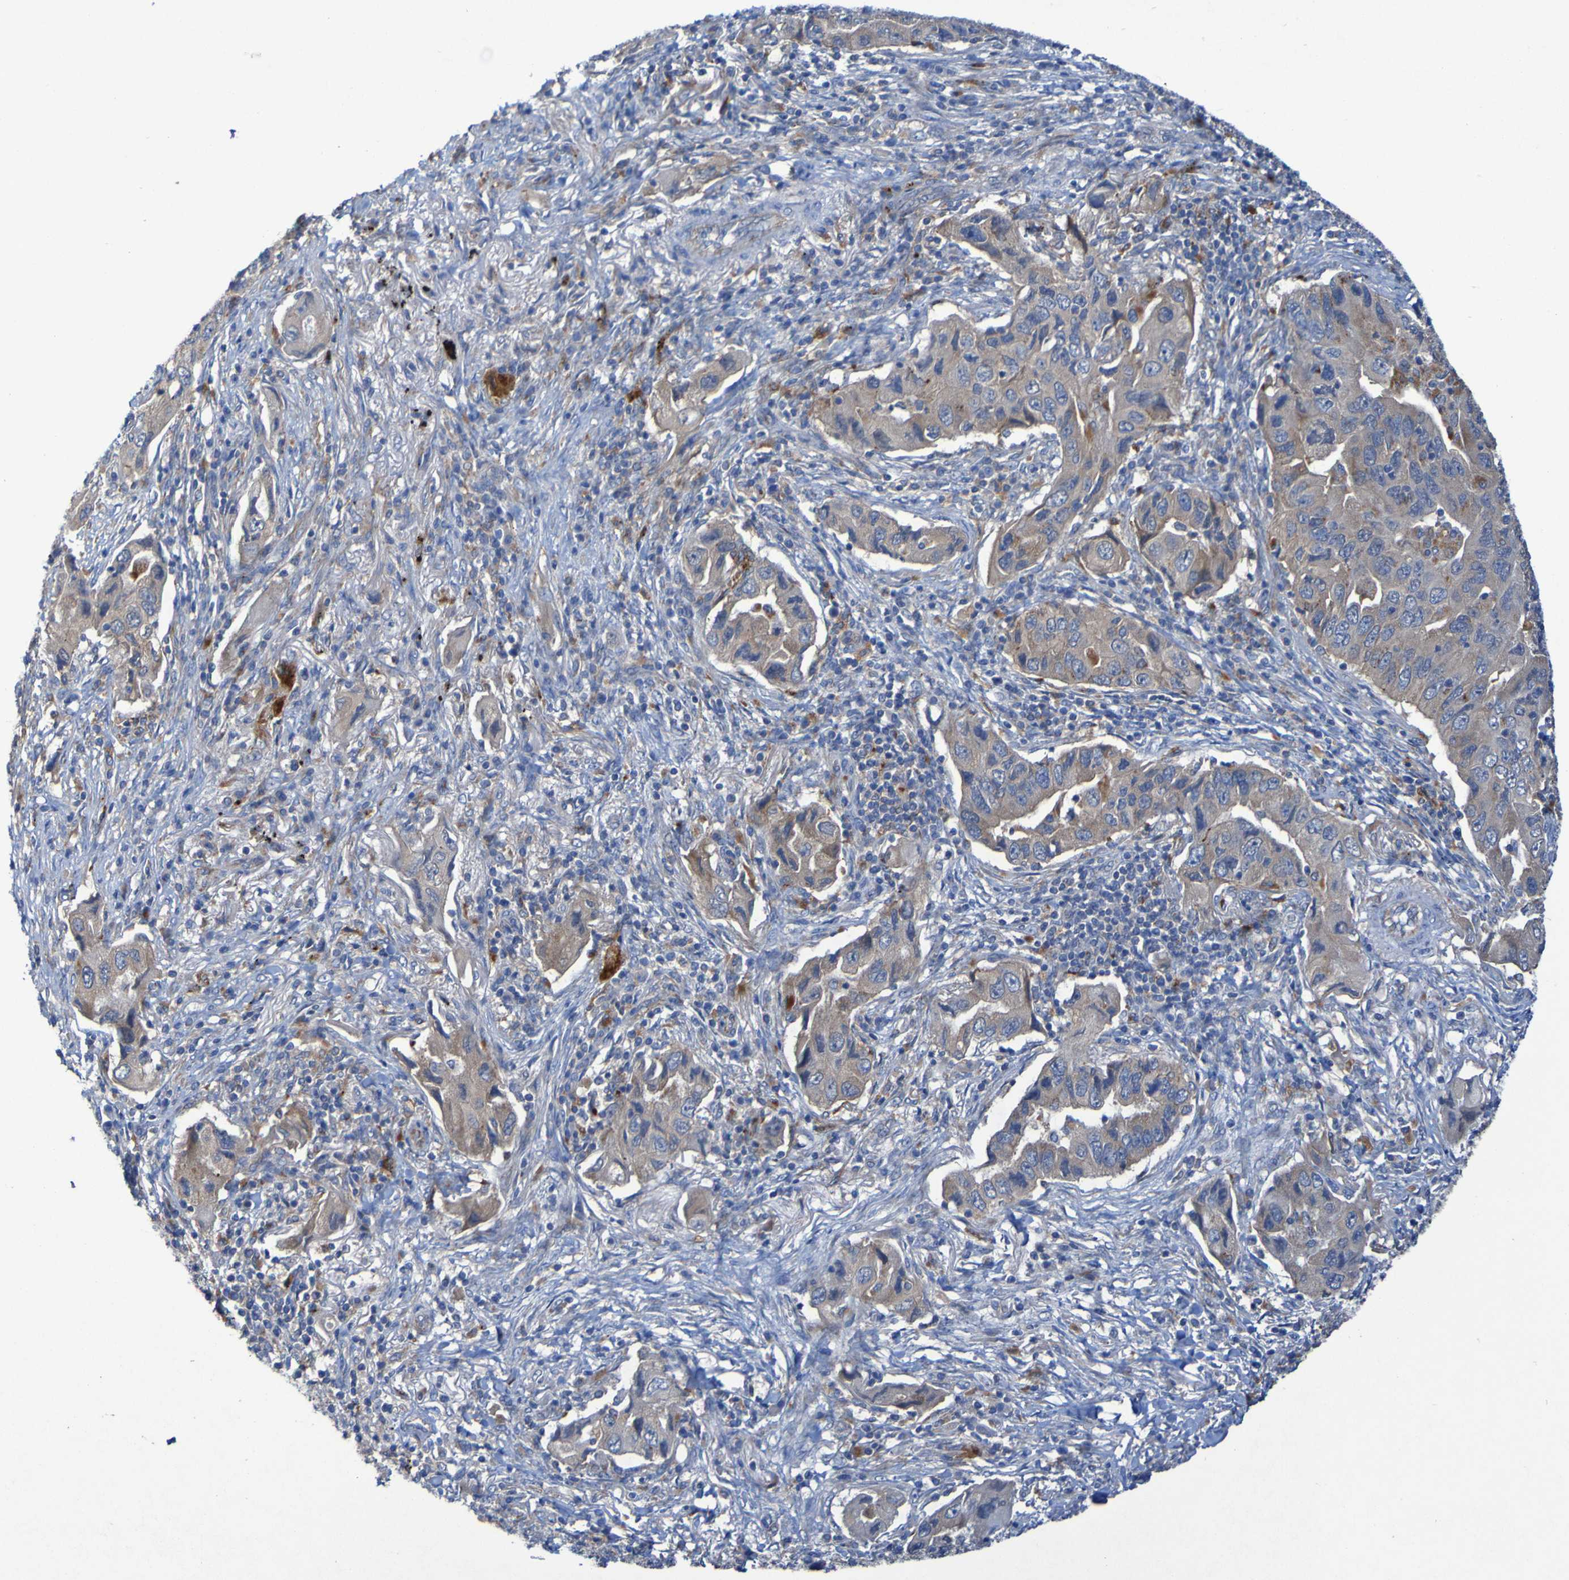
{"staining": {"intensity": "moderate", "quantity": ">75%", "location": "cytoplasmic/membranous"}, "tissue": "lung cancer", "cell_type": "Tumor cells", "image_type": "cancer", "snomed": [{"axis": "morphology", "description": "Adenocarcinoma, NOS"}, {"axis": "topography", "description": "Lung"}], "caption": "Immunohistochemistry (IHC) staining of adenocarcinoma (lung), which displays medium levels of moderate cytoplasmic/membranous positivity in about >75% of tumor cells indicating moderate cytoplasmic/membranous protein positivity. The staining was performed using DAB (brown) for protein detection and nuclei were counterstained in hematoxylin (blue).", "gene": "ARHGEF16", "patient": {"sex": "female", "age": 65}}